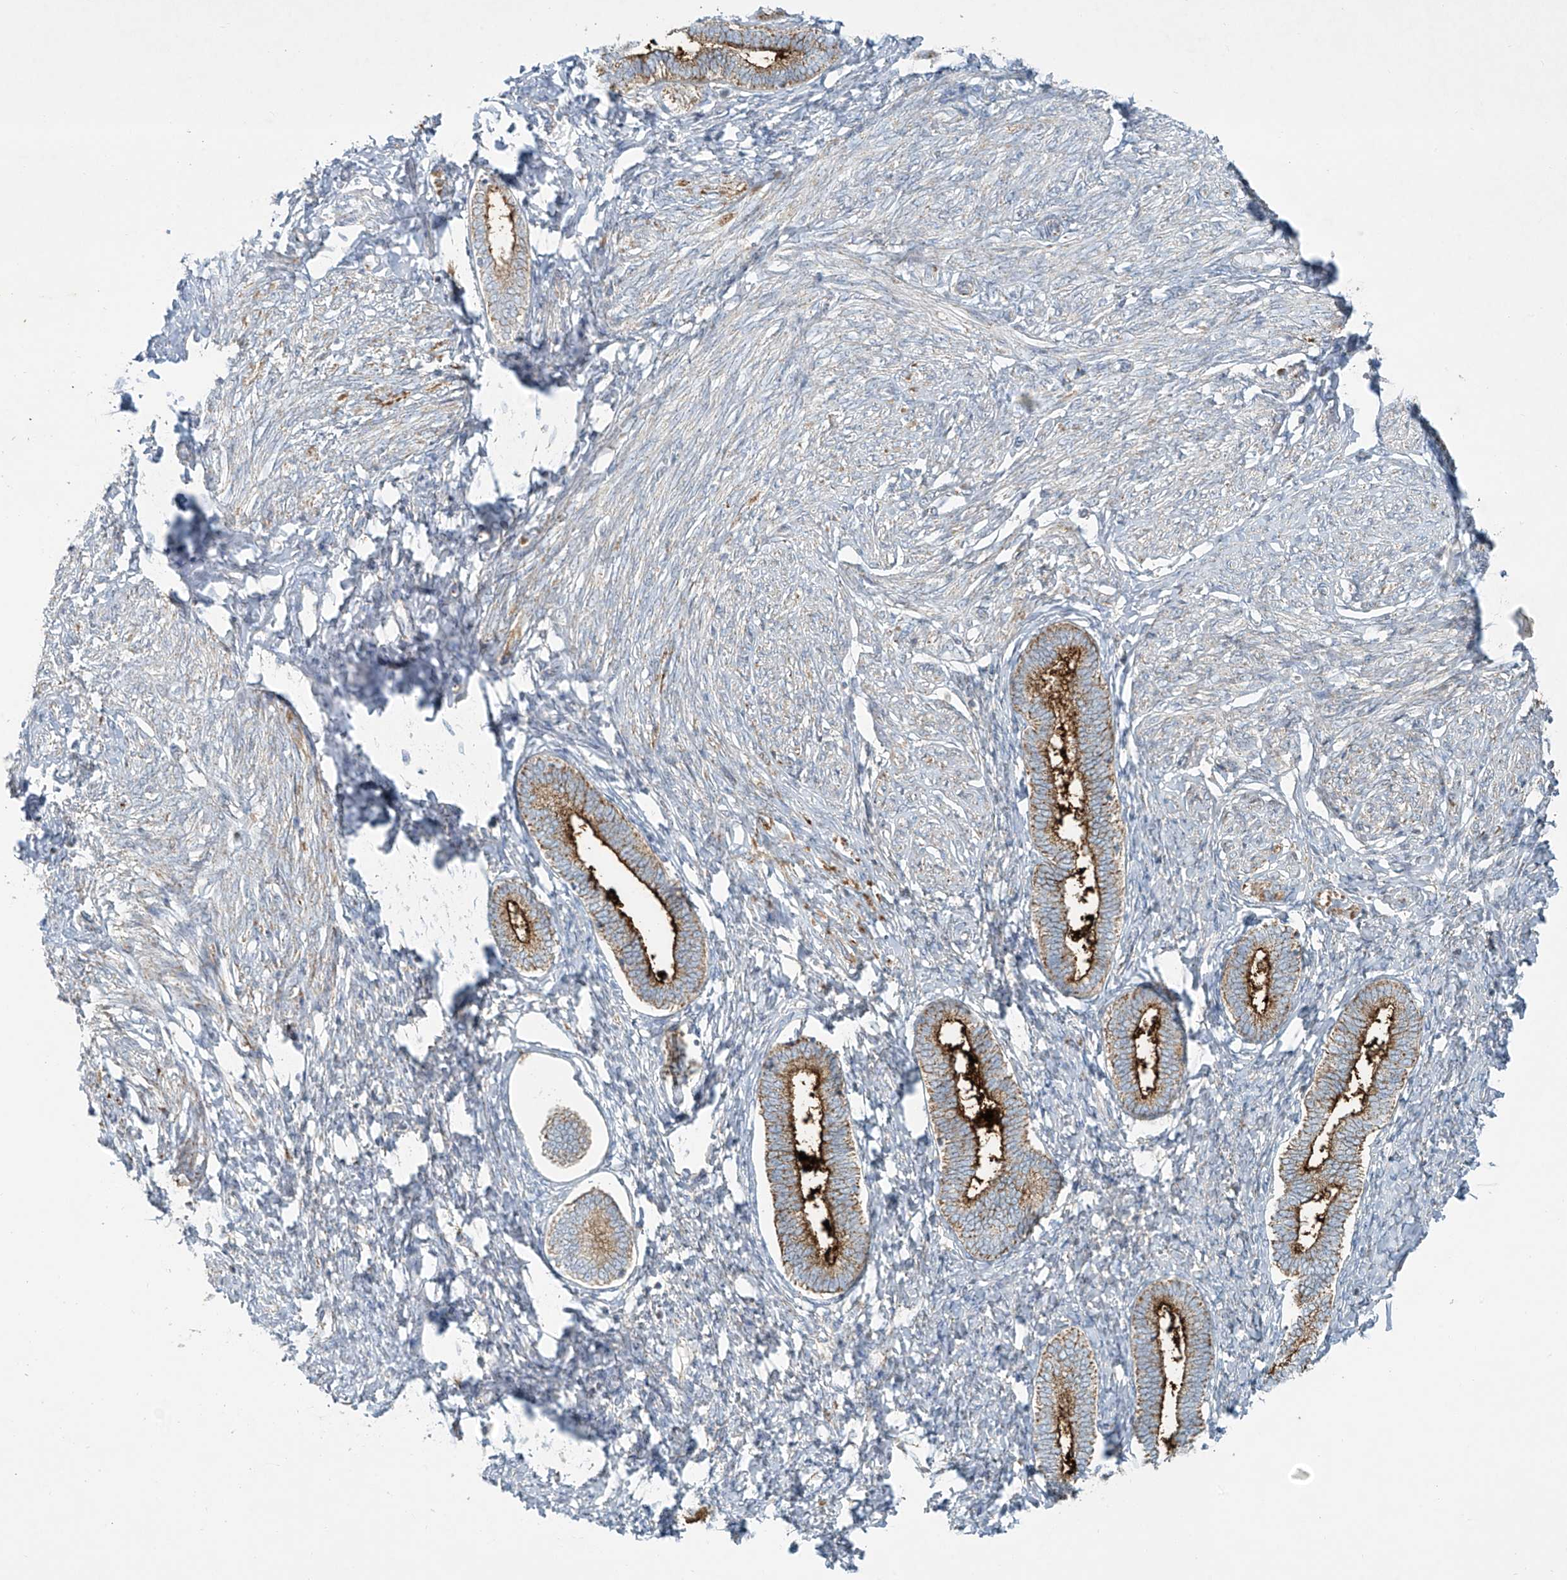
{"staining": {"intensity": "moderate", "quantity": "<25%", "location": "cytoplasmic/membranous"}, "tissue": "endometrium", "cell_type": "Cells in endometrial stroma", "image_type": "normal", "snomed": [{"axis": "morphology", "description": "Normal tissue, NOS"}, {"axis": "topography", "description": "Endometrium"}], "caption": "Protein positivity by immunohistochemistry (IHC) shows moderate cytoplasmic/membranous positivity in approximately <25% of cells in endometrial stroma in normal endometrium.", "gene": "SMDT1", "patient": {"sex": "female", "age": 72}}